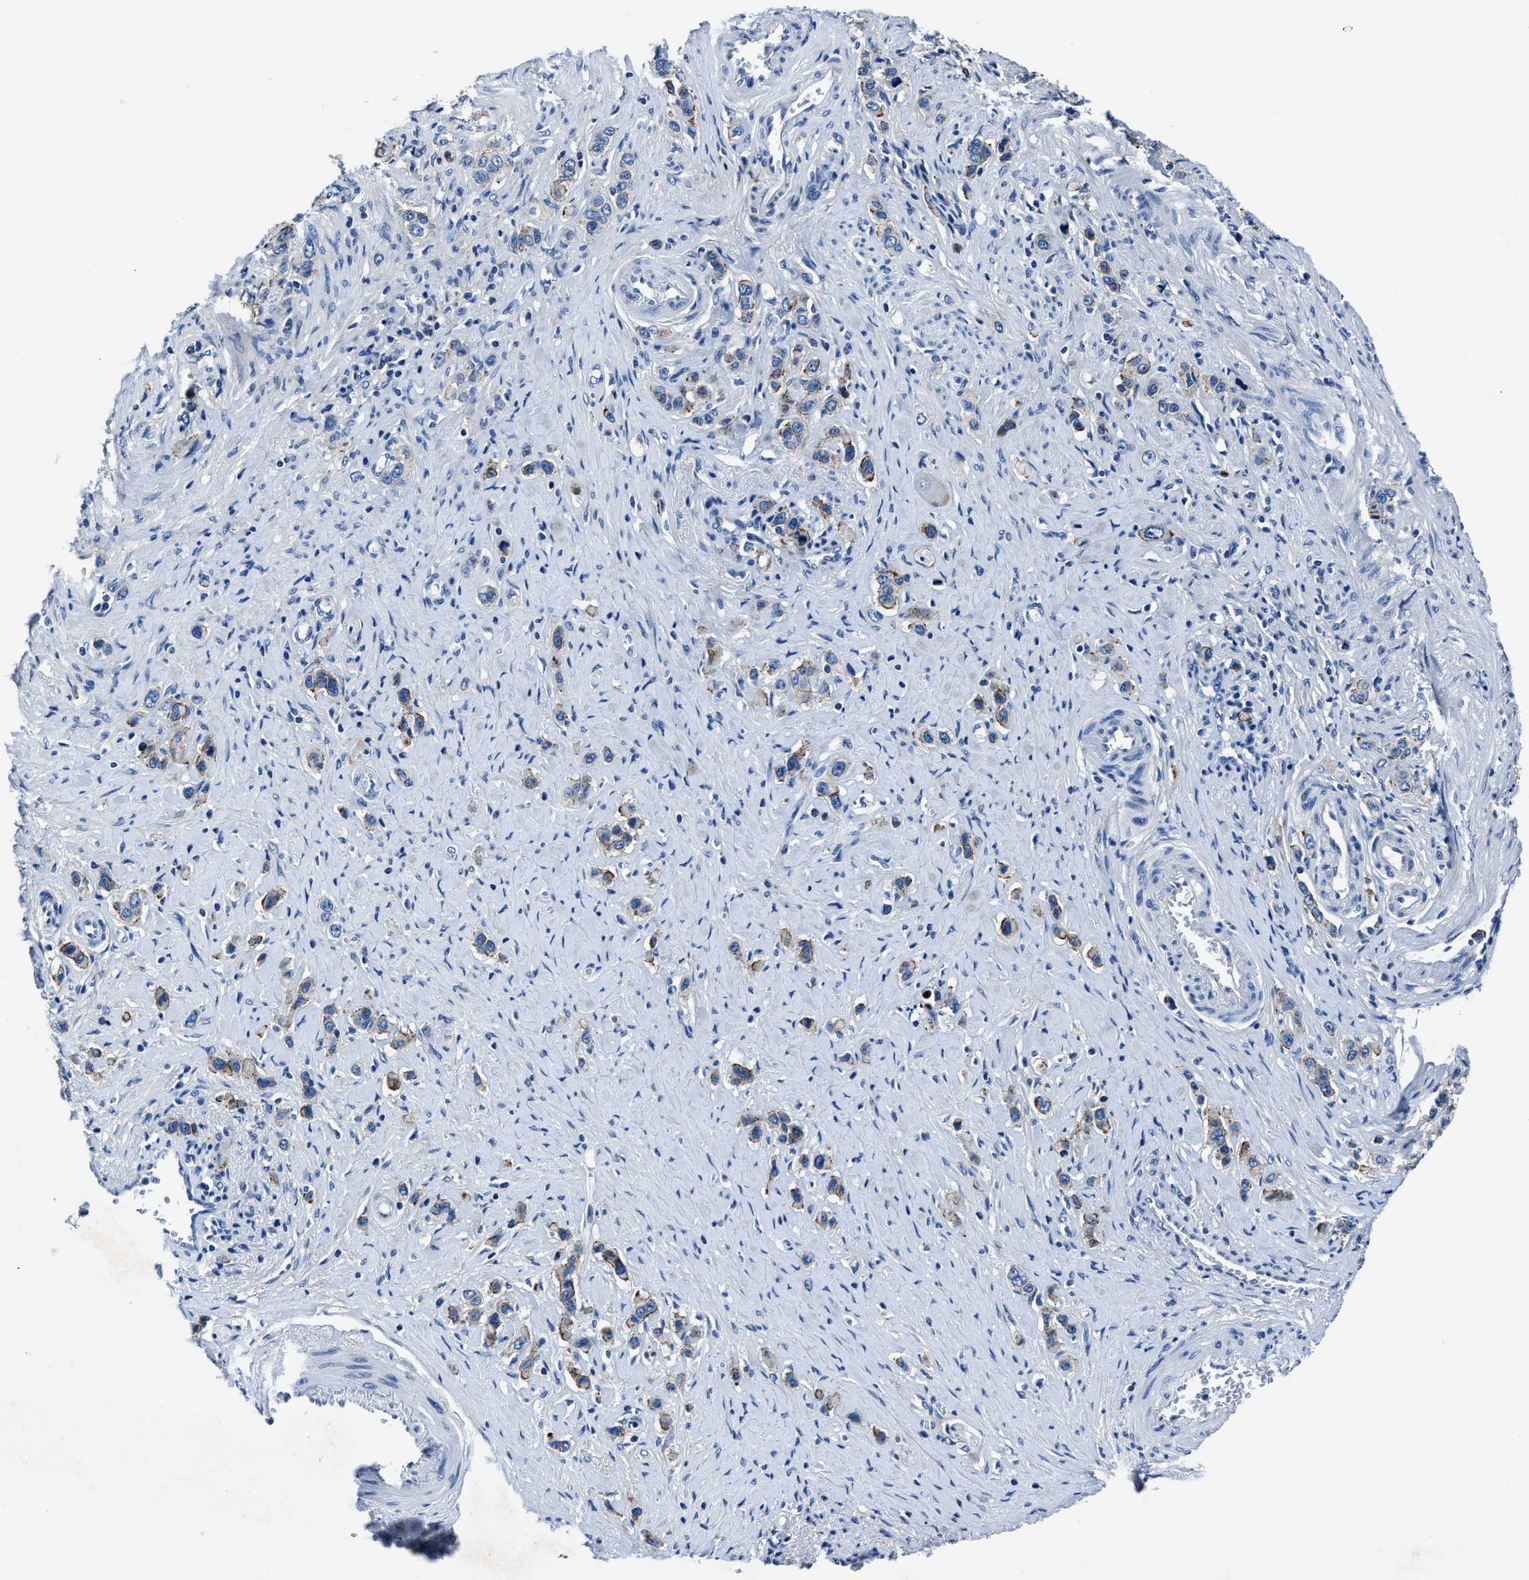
{"staining": {"intensity": "moderate", "quantity": ">75%", "location": "cytoplasmic/membranous"}, "tissue": "stomach cancer", "cell_type": "Tumor cells", "image_type": "cancer", "snomed": [{"axis": "morphology", "description": "Adenocarcinoma, NOS"}, {"axis": "topography", "description": "Stomach"}], "caption": "Stomach cancer (adenocarcinoma) tissue exhibits moderate cytoplasmic/membranous positivity in about >75% of tumor cells", "gene": "LMO7", "patient": {"sex": "female", "age": 65}}